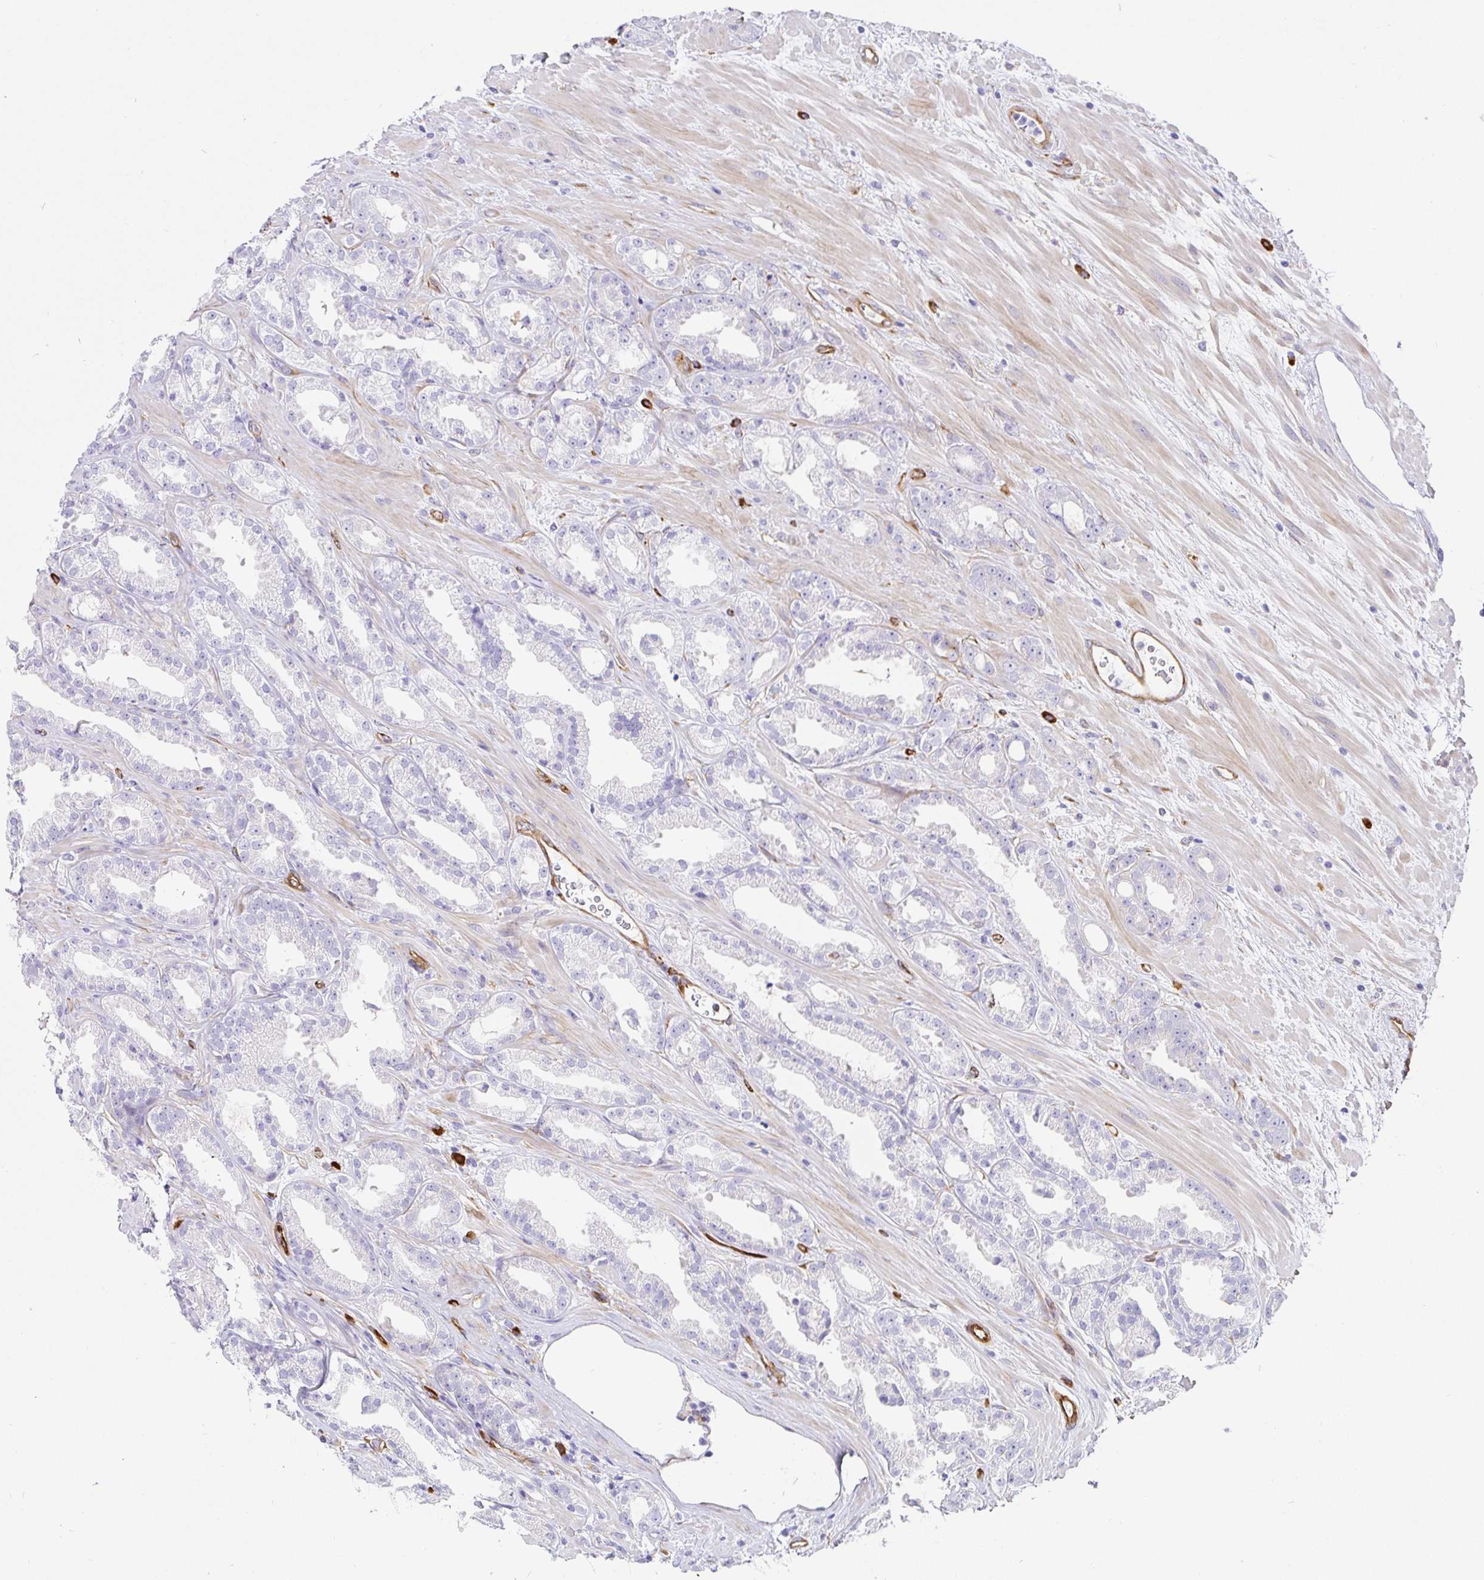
{"staining": {"intensity": "negative", "quantity": "none", "location": "none"}, "tissue": "prostate cancer", "cell_type": "Tumor cells", "image_type": "cancer", "snomed": [{"axis": "morphology", "description": "Adenocarcinoma, Low grade"}, {"axis": "topography", "description": "Prostate"}], "caption": "This histopathology image is of low-grade adenocarcinoma (prostate) stained with immunohistochemistry to label a protein in brown with the nuclei are counter-stained blue. There is no staining in tumor cells.", "gene": "DOCK1", "patient": {"sex": "male", "age": 61}}